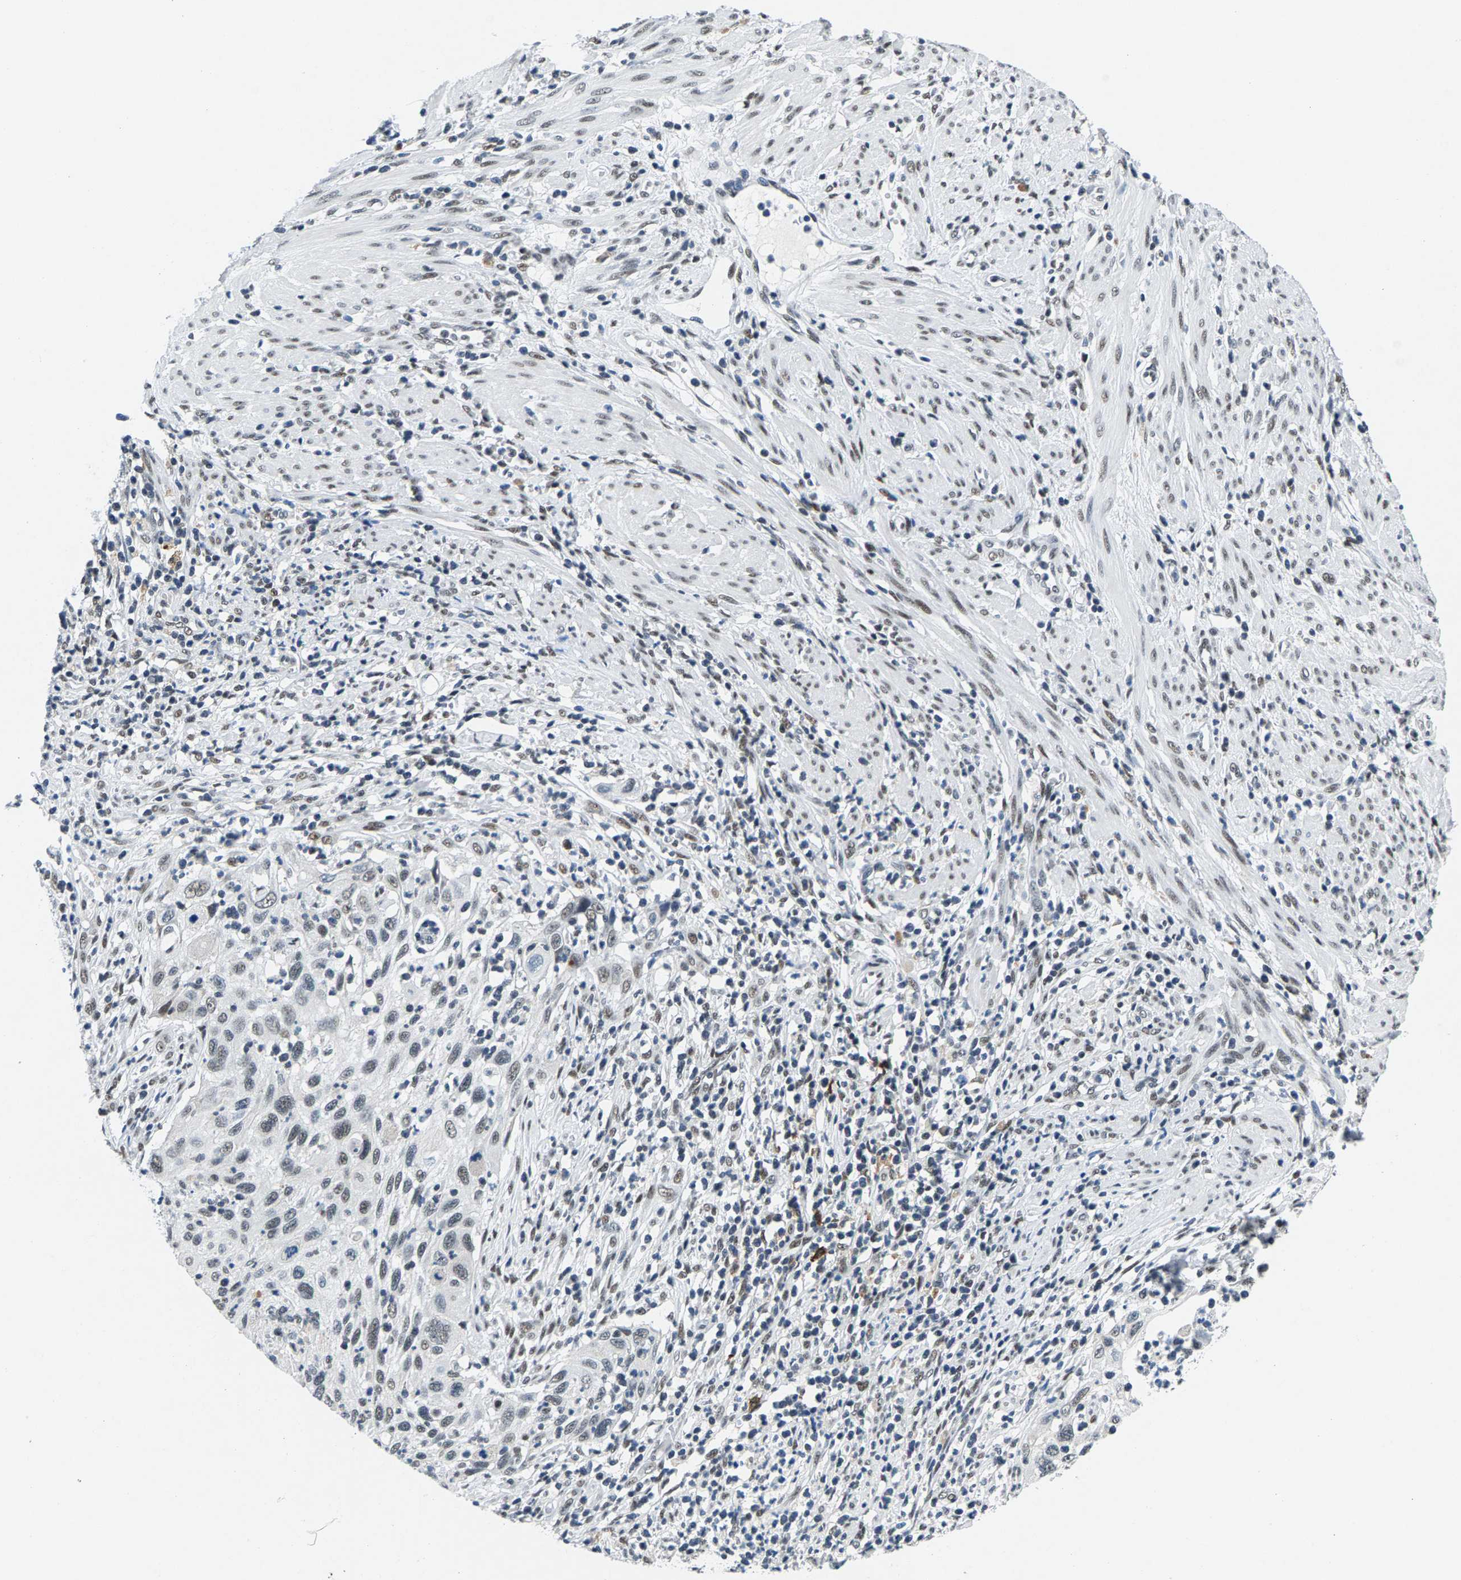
{"staining": {"intensity": "weak", "quantity": "<25%", "location": "nuclear"}, "tissue": "cervical cancer", "cell_type": "Tumor cells", "image_type": "cancer", "snomed": [{"axis": "morphology", "description": "Squamous cell carcinoma, NOS"}, {"axis": "topography", "description": "Cervix"}], "caption": "A micrograph of cervical squamous cell carcinoma stained for a protein exhibits no brown staining in tumor cells.", "gene": "ATF2", "patient": {"sex": "female", "age": 70}}